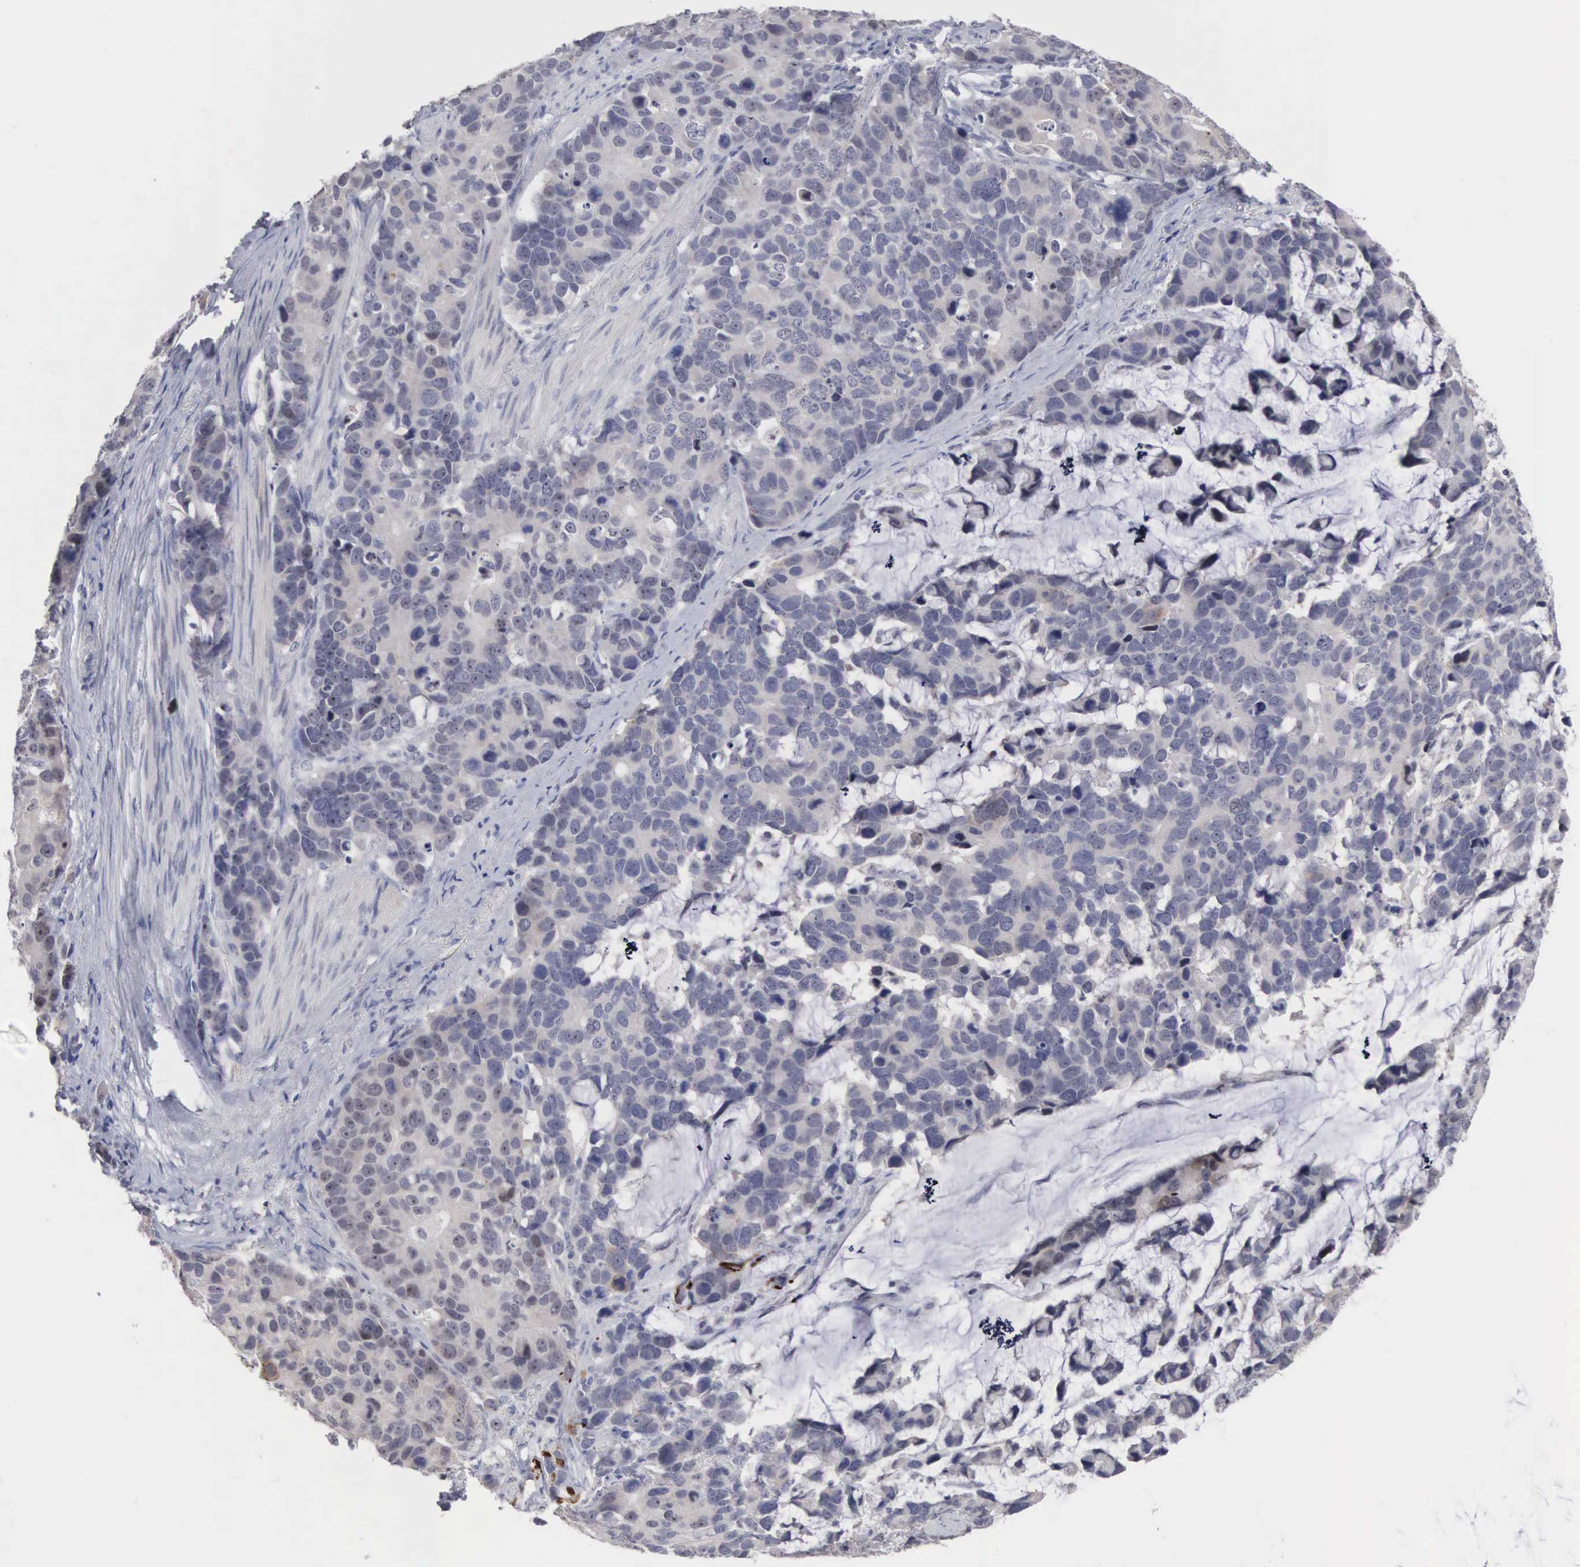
{"staining": {"intensity": "negative", "quantity": "none", "location": "none"}, "tissue": "stomach cancer", "cell_type": "Tumor cells", "image_type": "cancer", "snomed": [{"axis": "morphology", "description": "Adenocarcinoma, NOS"}, {"axis": "topography", "description": "Stomach, upper"}], "caption": "The histopathology image displays no significant positivity in tumor cells of stomach cancer.", "gene": "ACOT4", "patient": {"sex": "male", "age": 71}}